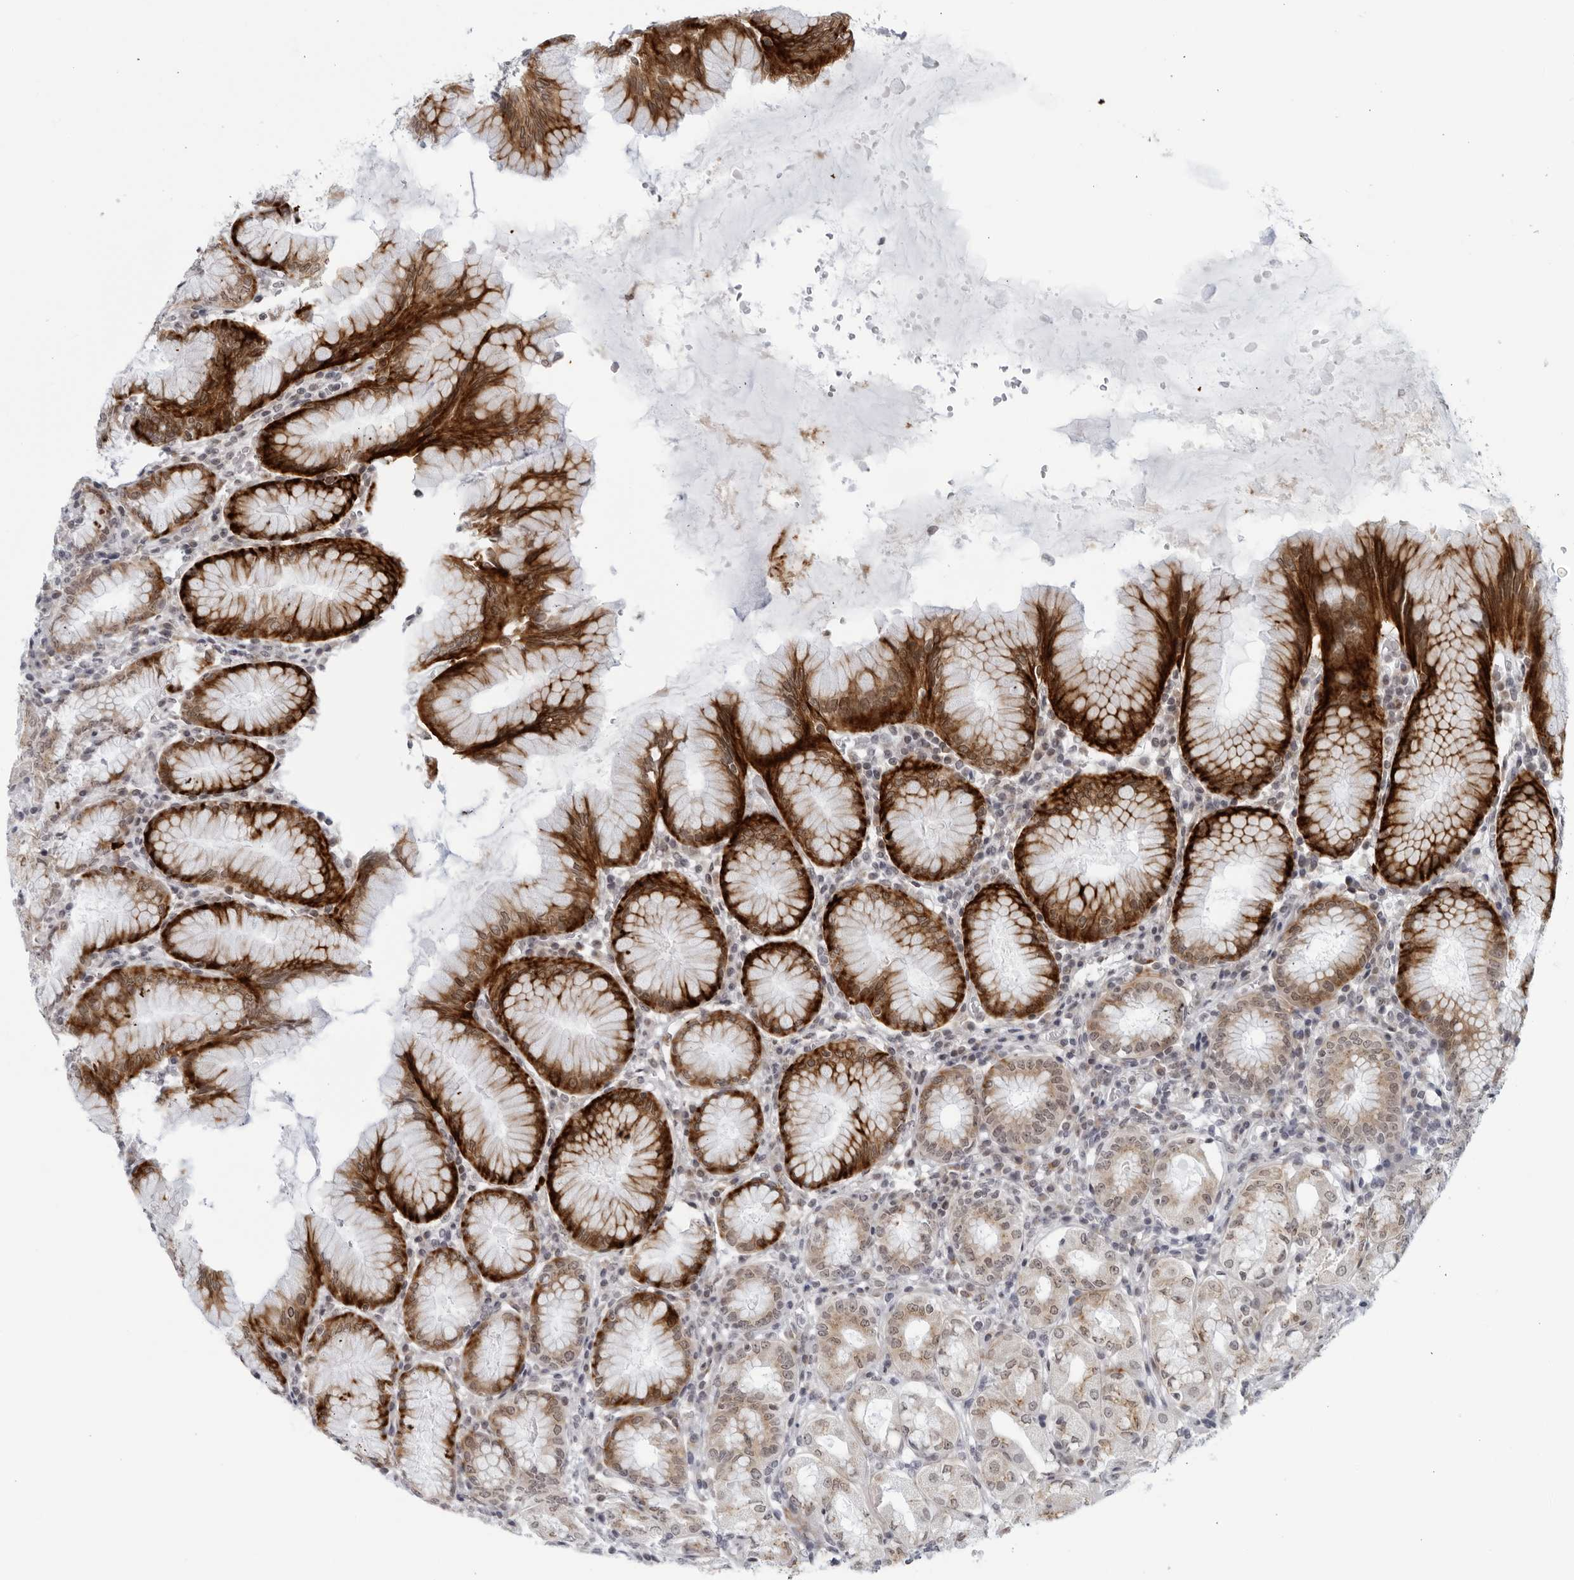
{"staining": {"intensity": "strong", "quantity": "25%-75%", "location": "cytoplasmic/membranous"}, "tissue": "stomach", "cell_type": "Glandular cells", "image_type": "normal", "snomed": [{"axis": "morphology", "description": "Normal tissue, NOS"}, {"axis": "topography", "description": "Stomach"}, {"axis": "topography", "description": "Stomach, lower"}], "caption": "Immunohistochemistry (IHC) staining of unremarkable stomach, which displays high levels of strong cytoplasmic/membranous positivity in approximately 25%-75% of glandular cells indicating strong cytoplasmic/membranous protein positivity. The staining was performed using DAB (brown) for protein detection and nuclei were counterstained in hematoxylin (blue).", "gene": "WDTC1", "patient": {"sex": "female", "age": 56}}